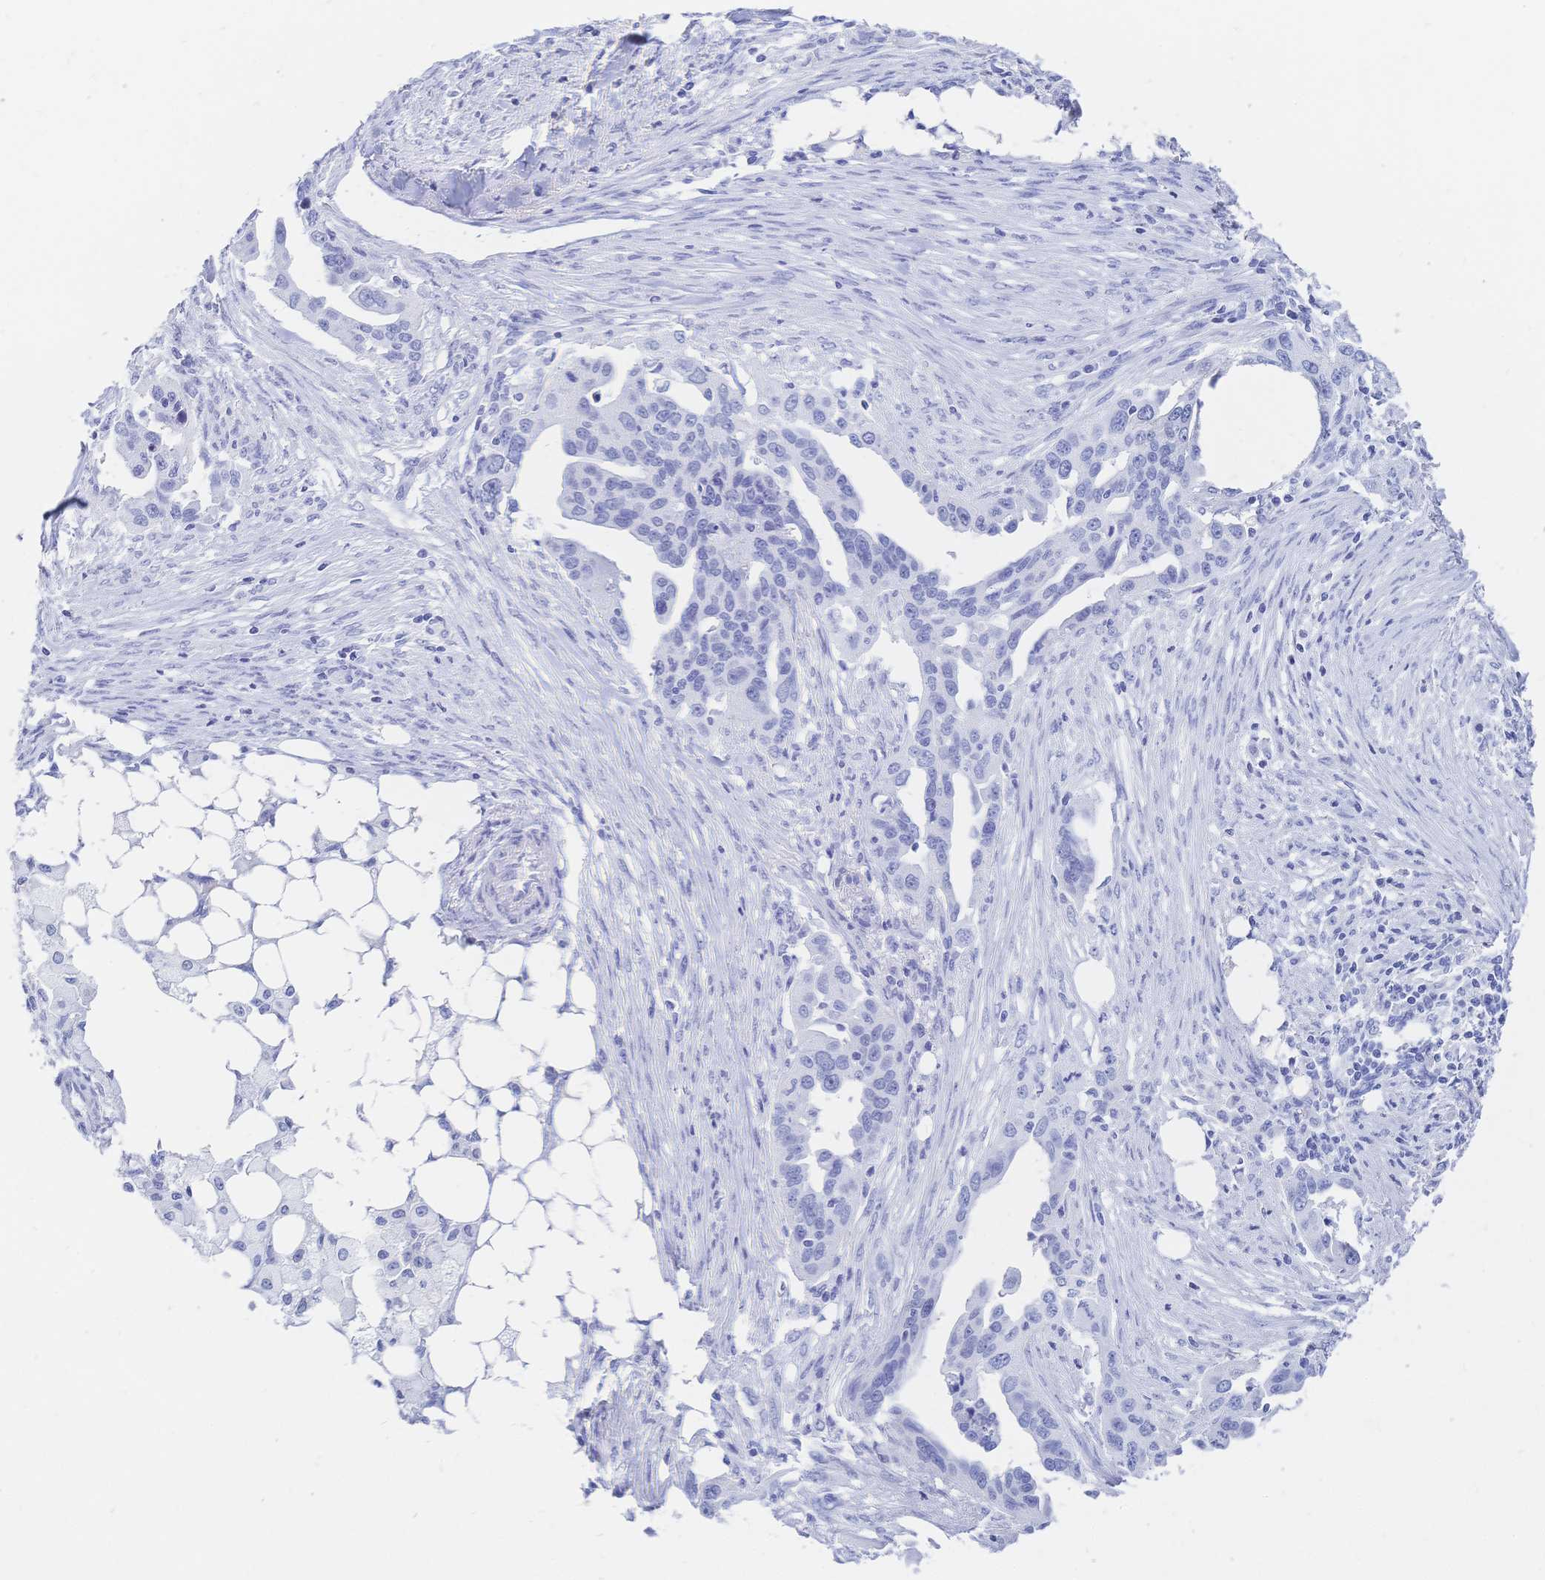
{"staining": {"intensity": "negative", "quantity": "none", "location": "none"}, "tissue": "ovarian cancer", "cell_type": "Tumor cells", "image_type": "cancer", "snomed": [{"axis": "morphology", "description": "Carcinoma, endometroid"}, {"axis": "morphology", "description": "Cystadenocarcinoma, serous, NOS"}, {"axis": "topography", "description": "Ovary"}], "caption": "Immunohistochemical staining of ovarian cancer displays no significant staining in tumor cells. Brightfield microscopy of immunohistochemistry (IHC) stained with DAB (3,3'-diaminobenzidine) (brown) and hematoxylin (blue), captured at high magnification.", "gene": "MEP1B", "patient": {"sex": "female", "age": 45}}